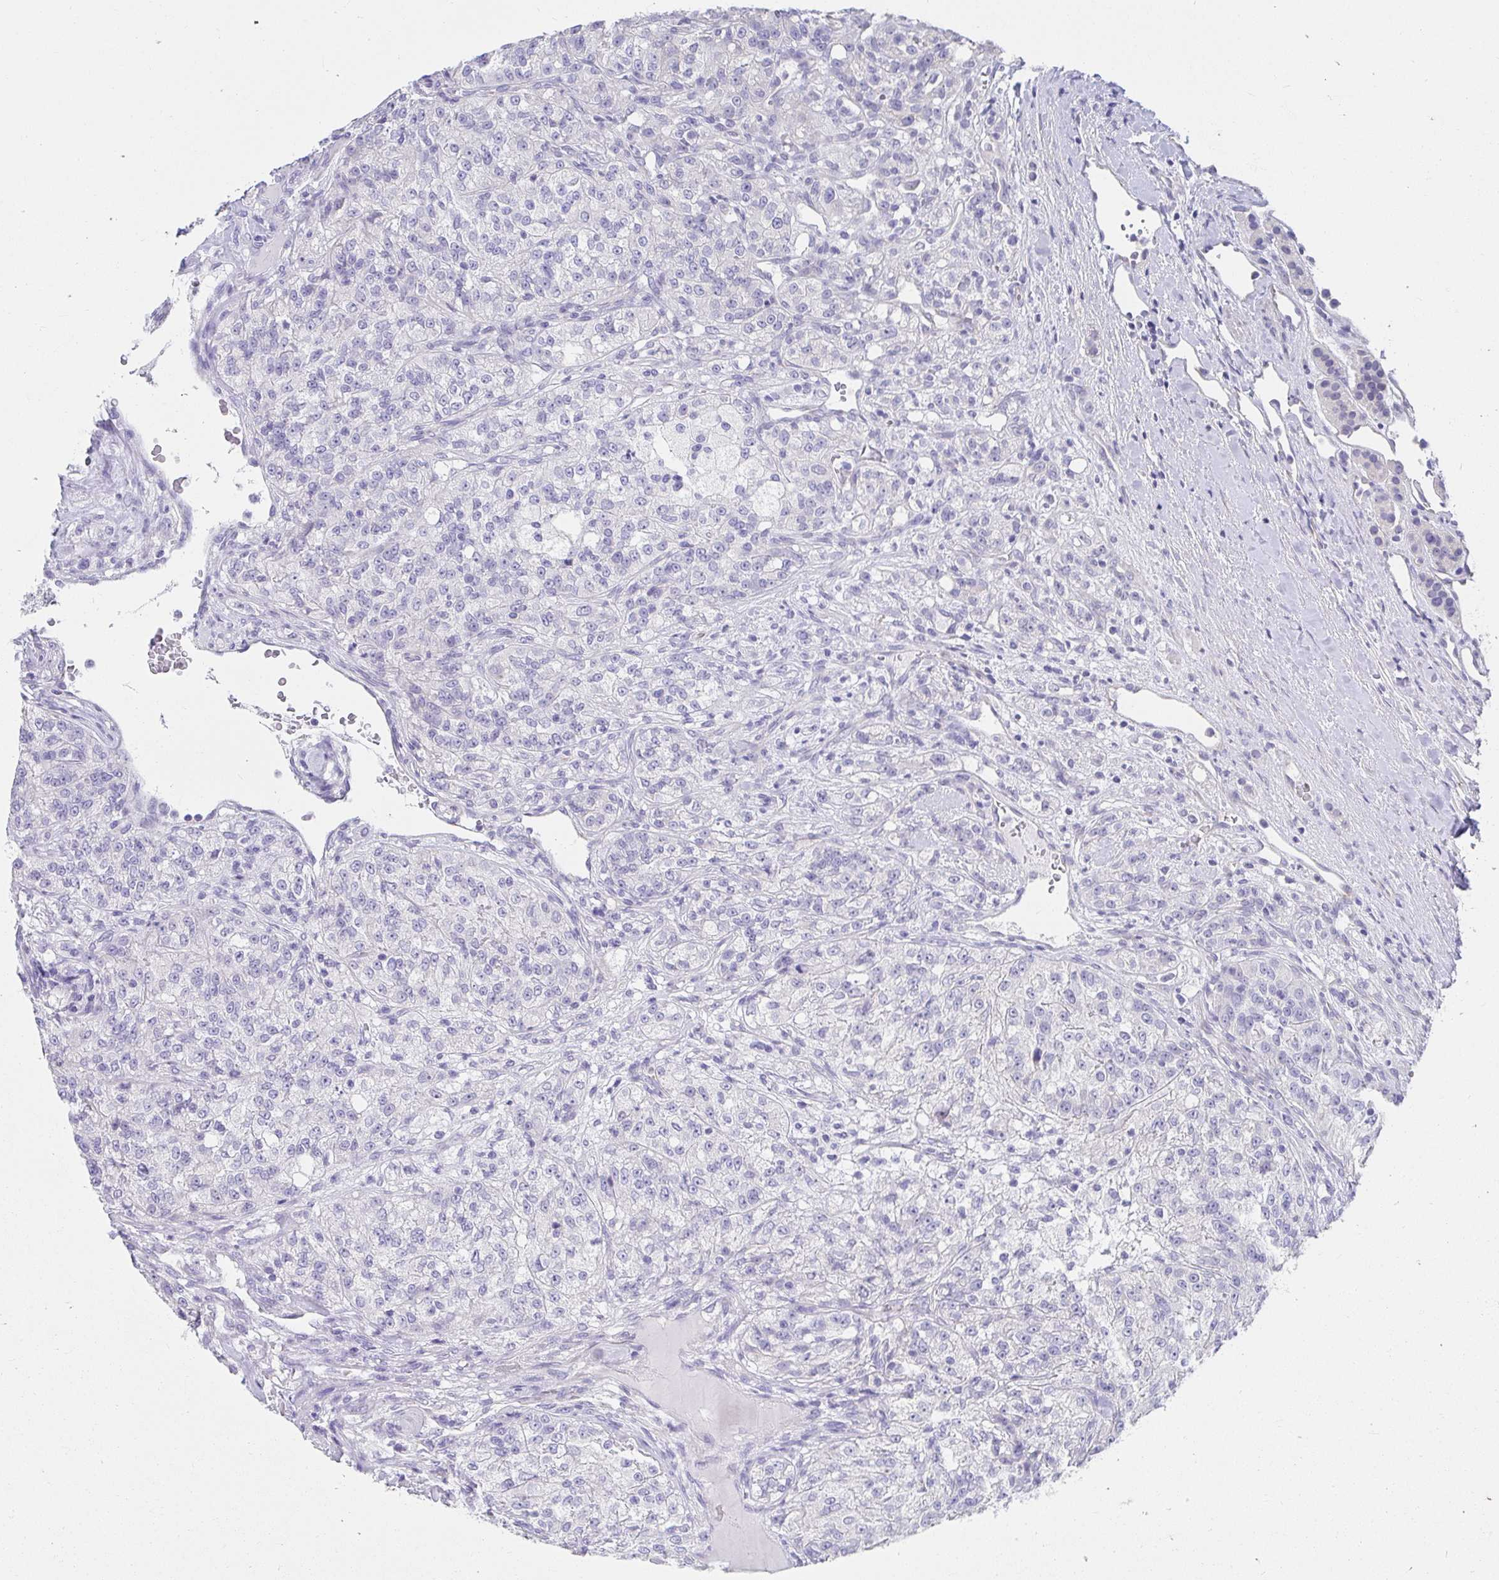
{"staining": {"intensity": "negative", "quantity": "none", "location": "none"}, "tissue": "renal cancer", "cell_type": "Tumor cells", "image_type": "cancer", "snomed": [{"axis": "morphology", "description": "Adenocarcinoma, NOS"}, {"axis": "topography", "description": "Kidney"}], "caption": "An image of human renal cancer (adenocarcinoma) is negative for staining in tumor cells.", "gene": "VGLL1", "patient": {"sex": "female", "age": 63}}